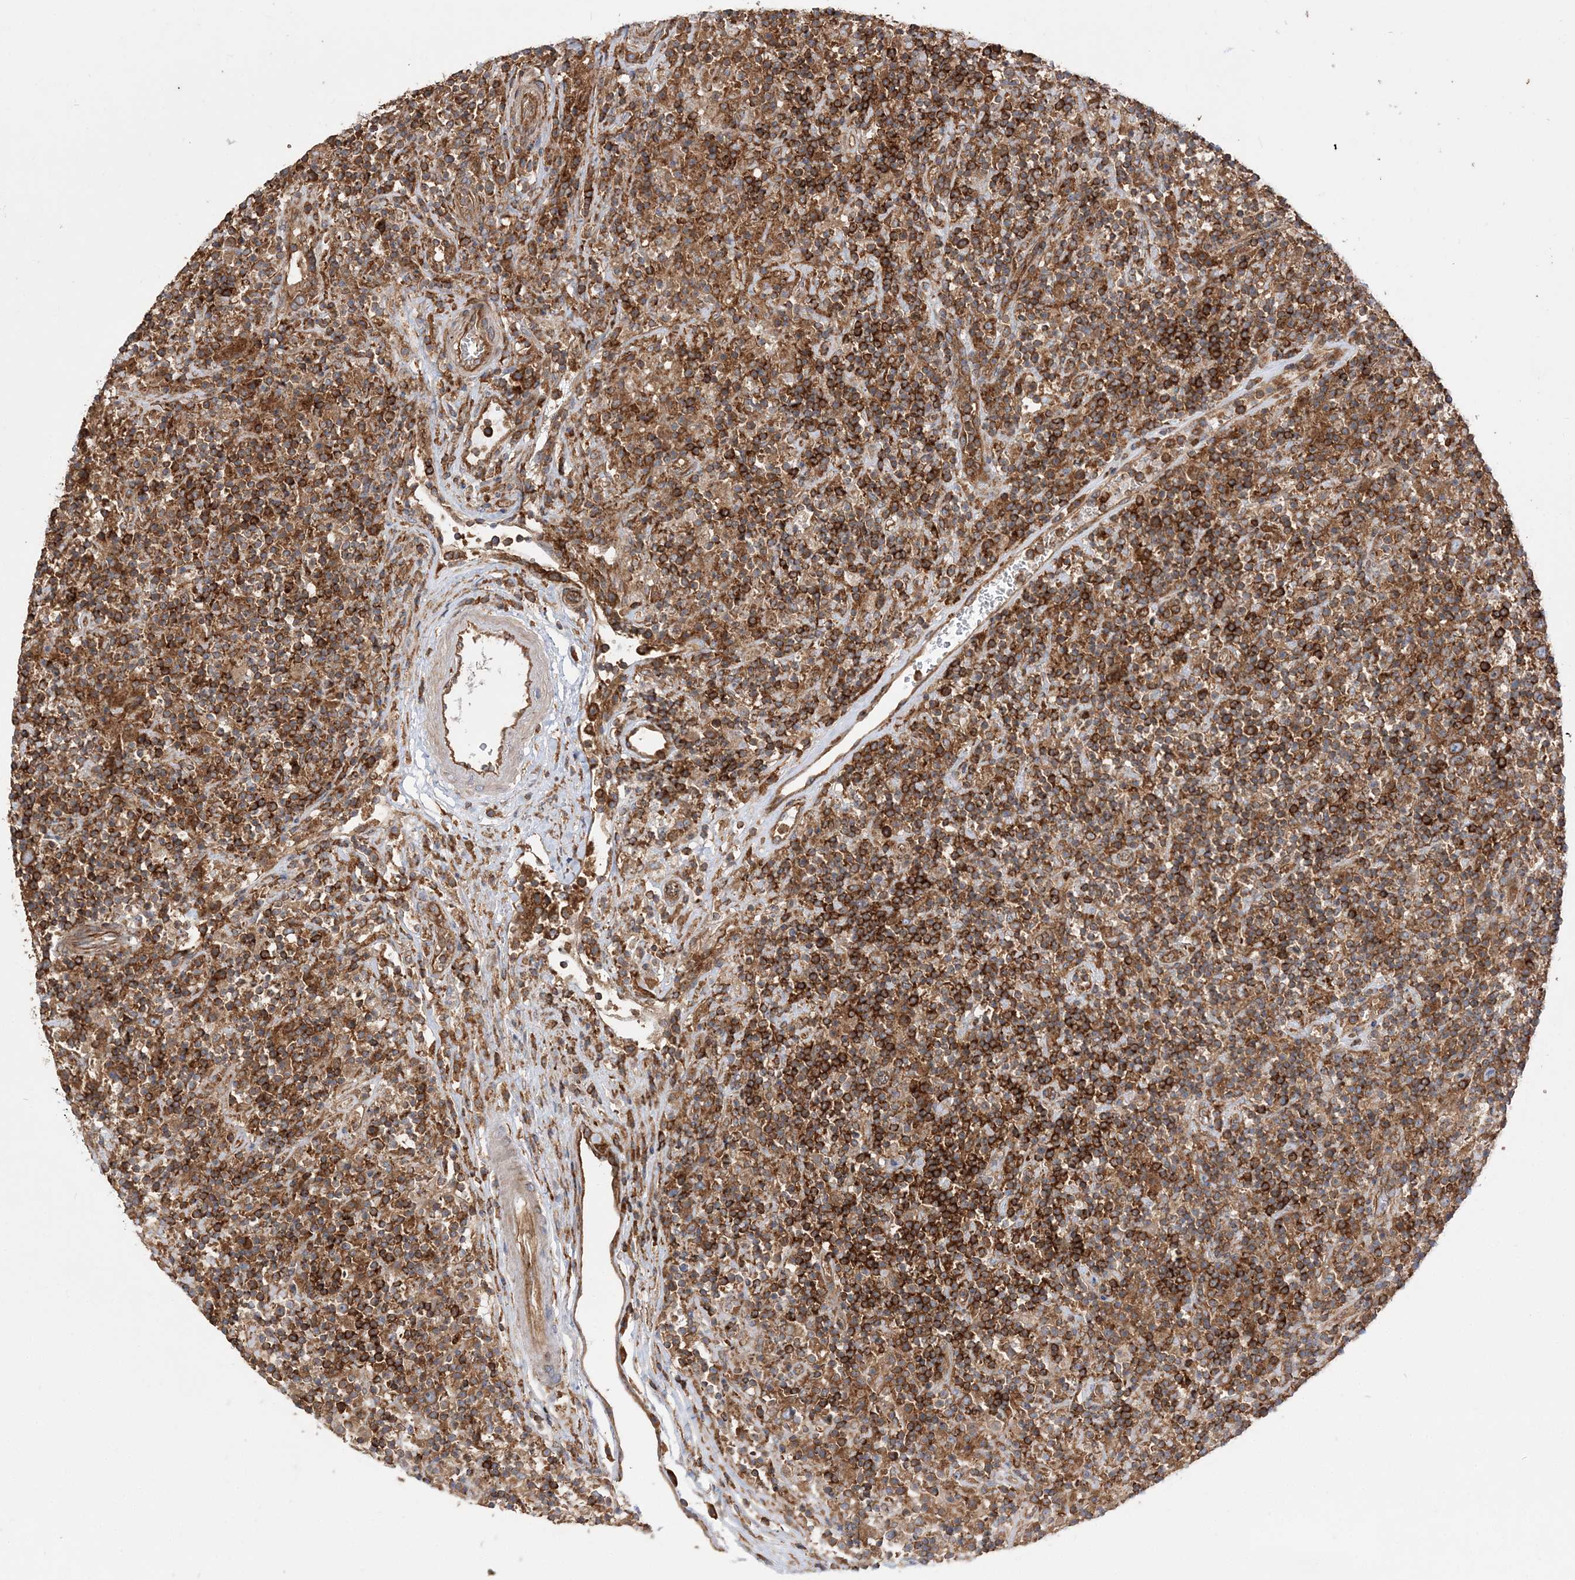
{"staining": {"intensity": "moderate", "quantity": ">75%", "location": "cytoplasmic/membranous"}, "tissue": "lymphoma", "cell_type": "Tumor cells", "image_type": "cancer", "snomed": [{"axis": "morphology", "description": "Hodgkin's disease, NOS"}, {"axis": "topography", "description": "Lymph node"}], "caption": "Lymphoma stained with a brown dye demonstrates moderate cytoplasmic/membranous positive expression in about >75% of tumor cells.", "gene": "TBC1D5", "patient": {"sex": "male", "age": 70}}